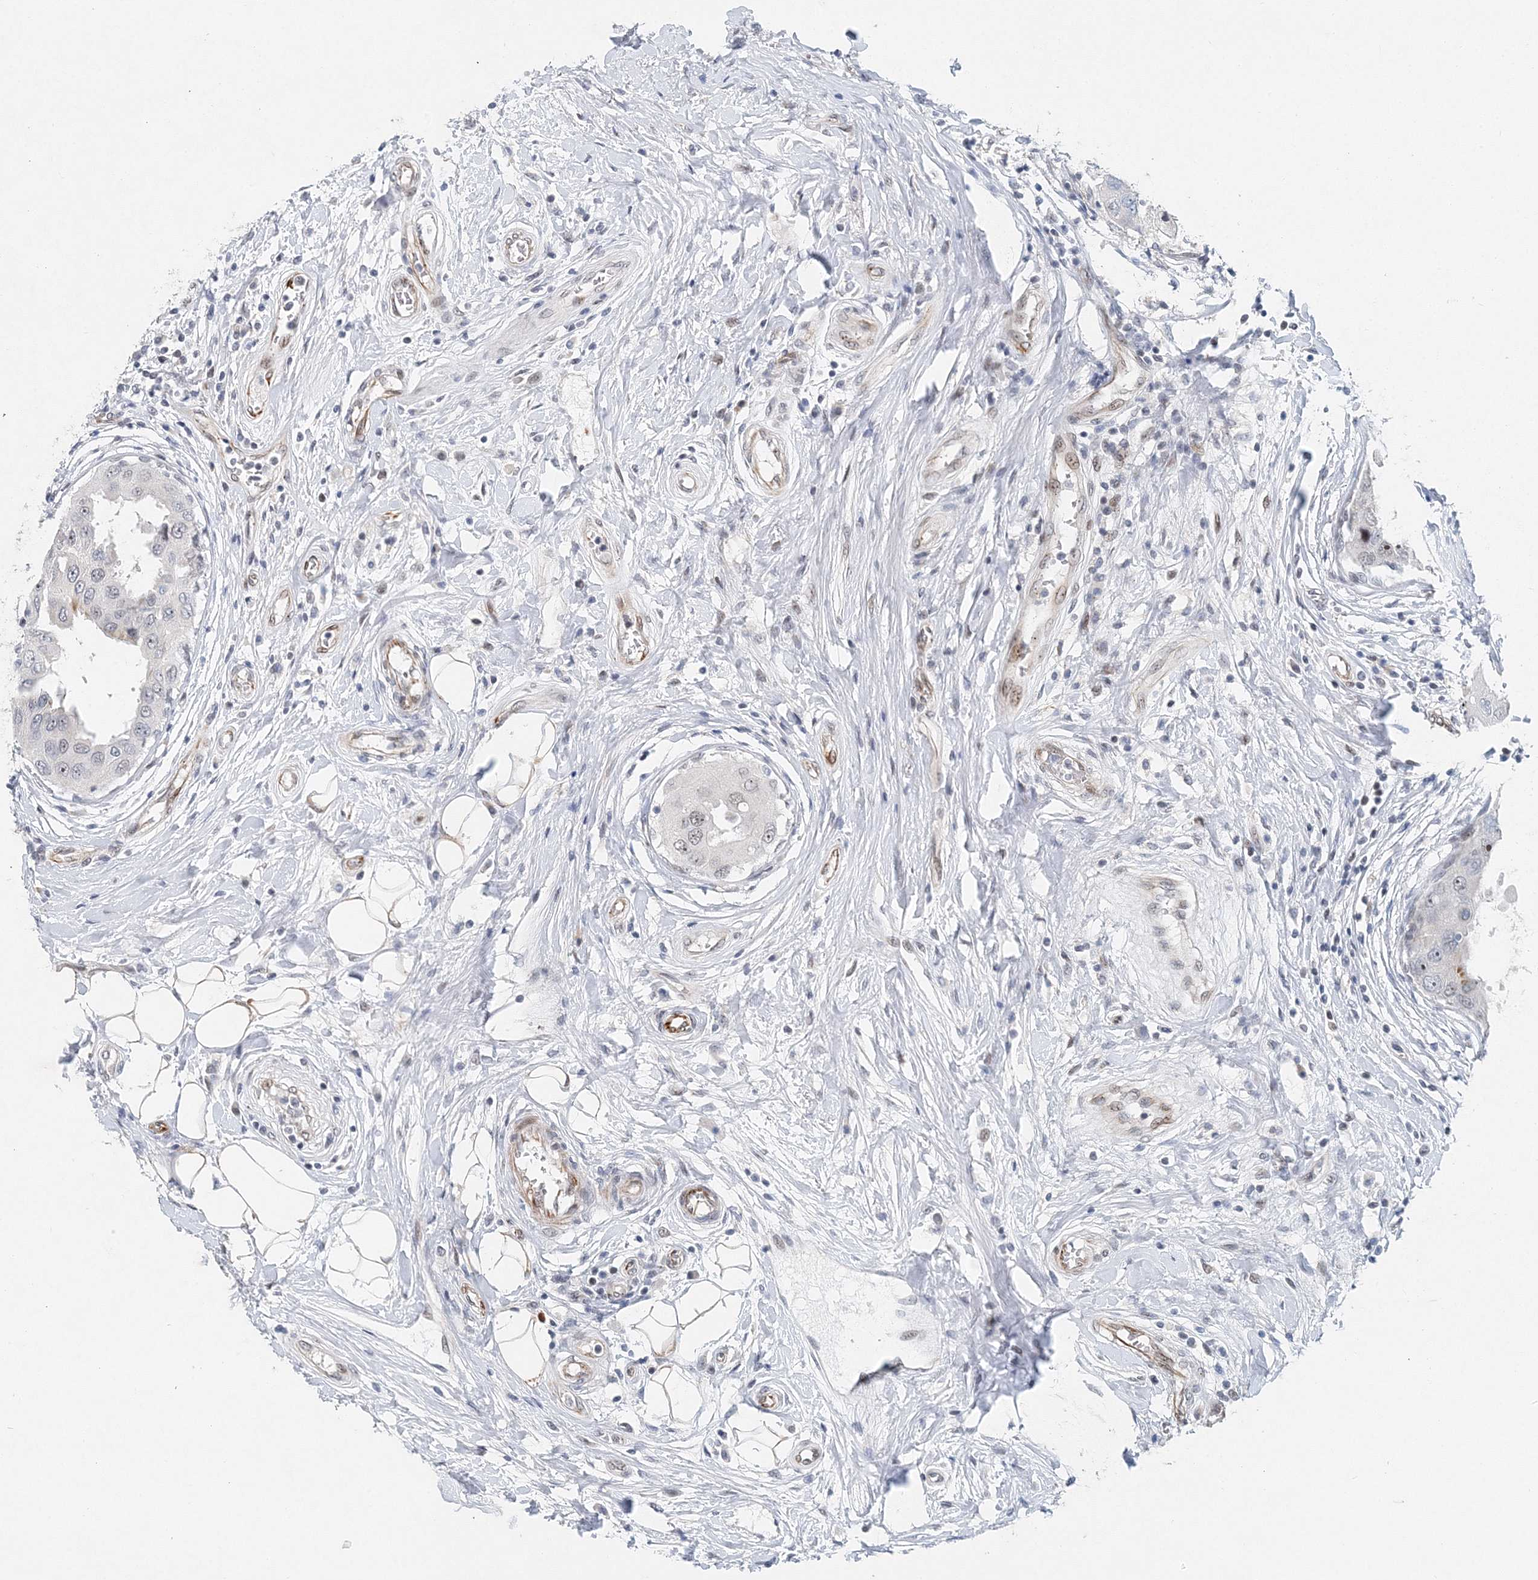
{"staining": {"intensity": "negative", "quantity": "none", "location": "none"}, "tissue": "breast cancer", "cell_type": "Tumor cells", "image_type": "cancer", "snomed": [{"axis": "morphology", "description": "Duct carcinoma"}, {"axis": "topography", "description": "Breast"}], "caption": "A high-resolution image shows IHC staining of breast cancer (intraductal carcinoma), which exhibits no significant positivity in tumor cells. (DAB (3,3'-diaminobenzidine) IHC, high magnification).", "gene": "UIMC1", "patient": {"sex": "female", "age": 27}}